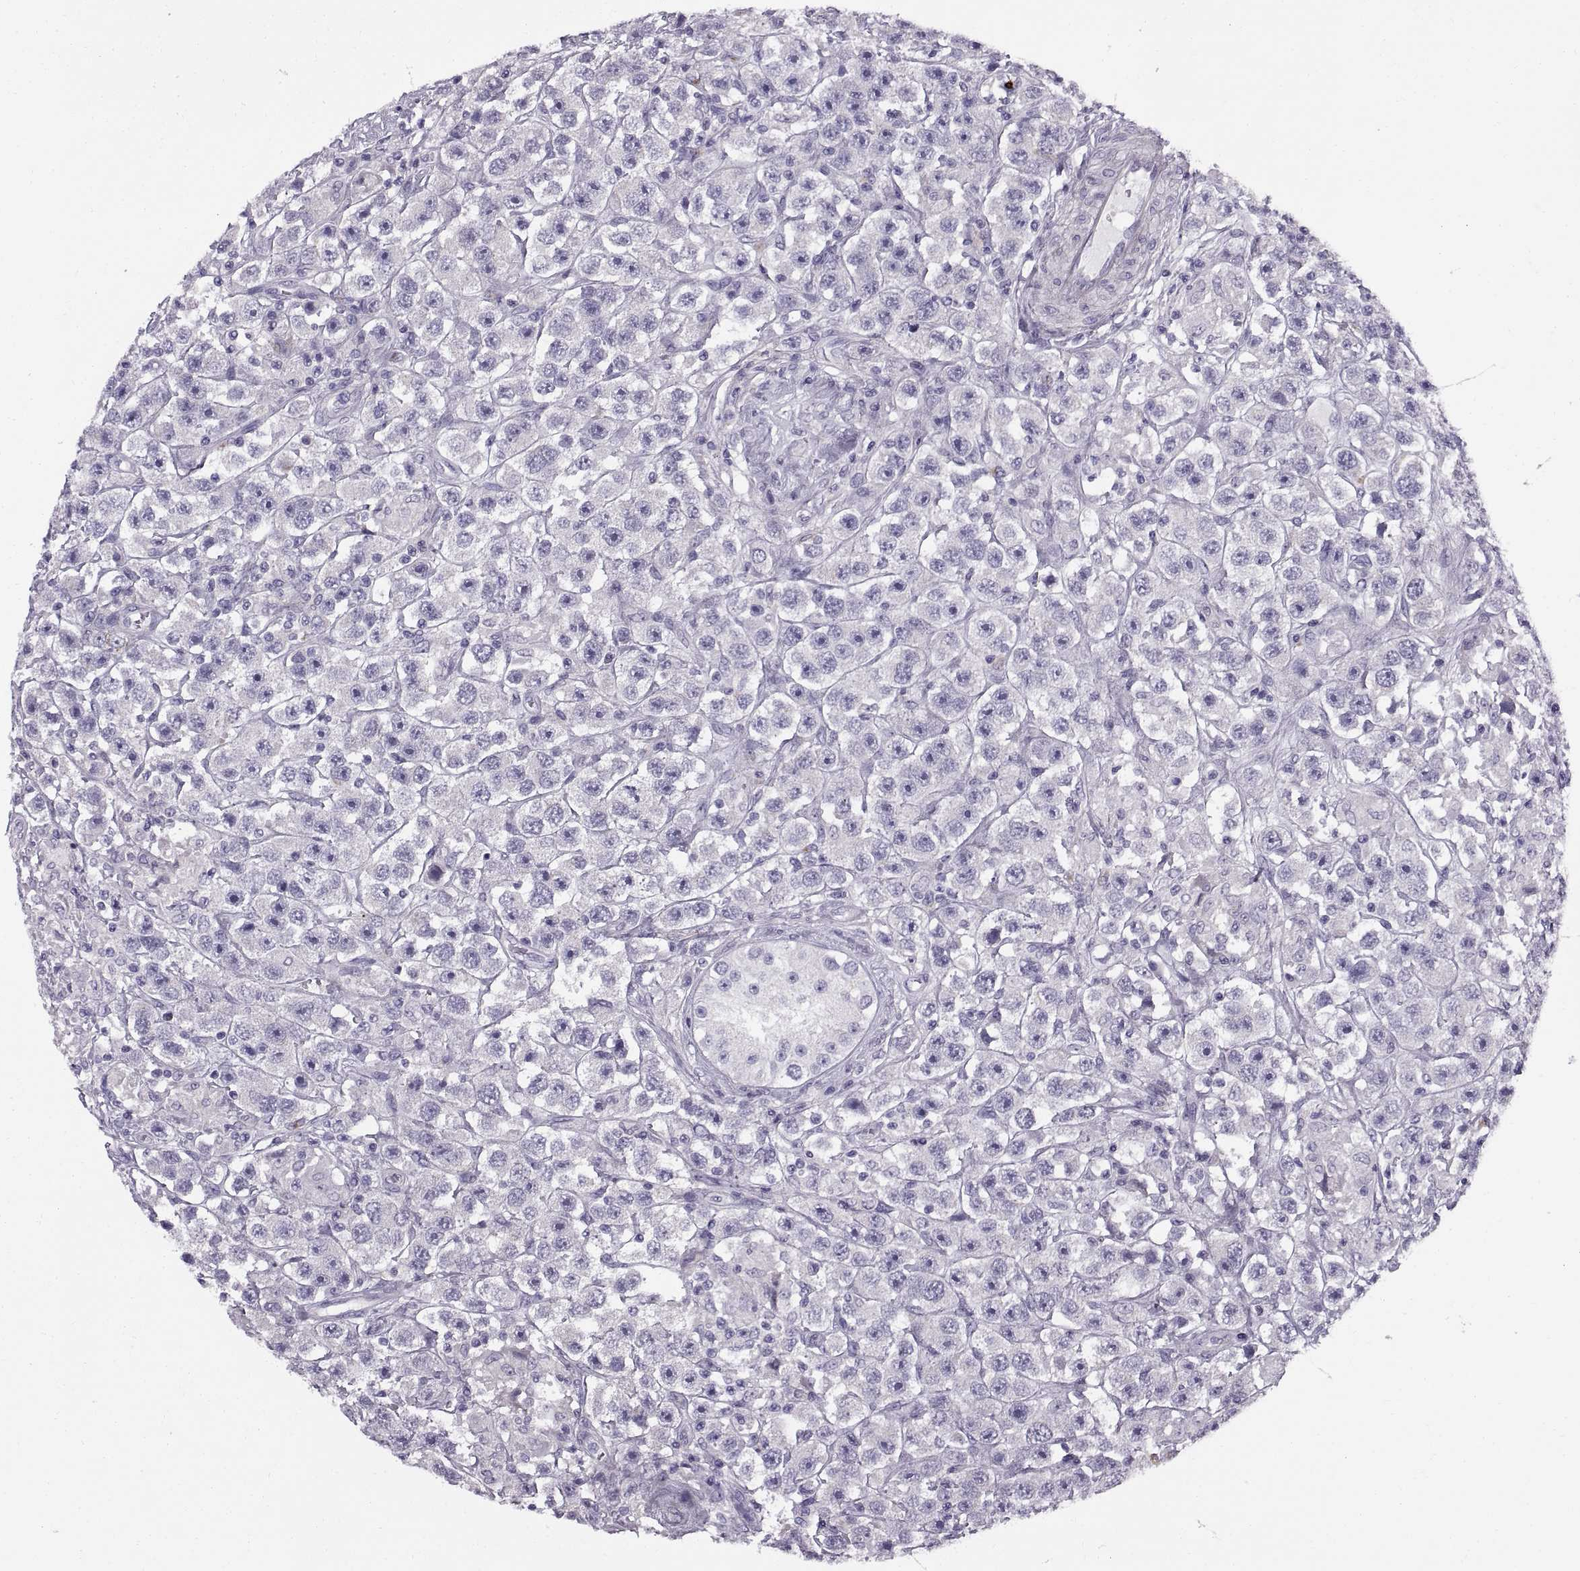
{"staining": {"intensity": "negative", "quantity": "none", "location": "none"}, "tissue": "testis cancer", "cell_type": "Tumor cells", "image_type": "cancer", "snomed": [{"axis": "morphology", "description": "Seminoma, NOS"}, {"axis": "topography", "description": "Testis"}], "caption": "Immunohistochemistry photomicrograph of human testis seminoma stained for a protein (brown), which exhibits no positivity in tumor cells. (DAB IHC visualized using brightfield microscopy, high magnification).", "gene": "CALCR", "patient": {"sex": "male", "age": 45}}